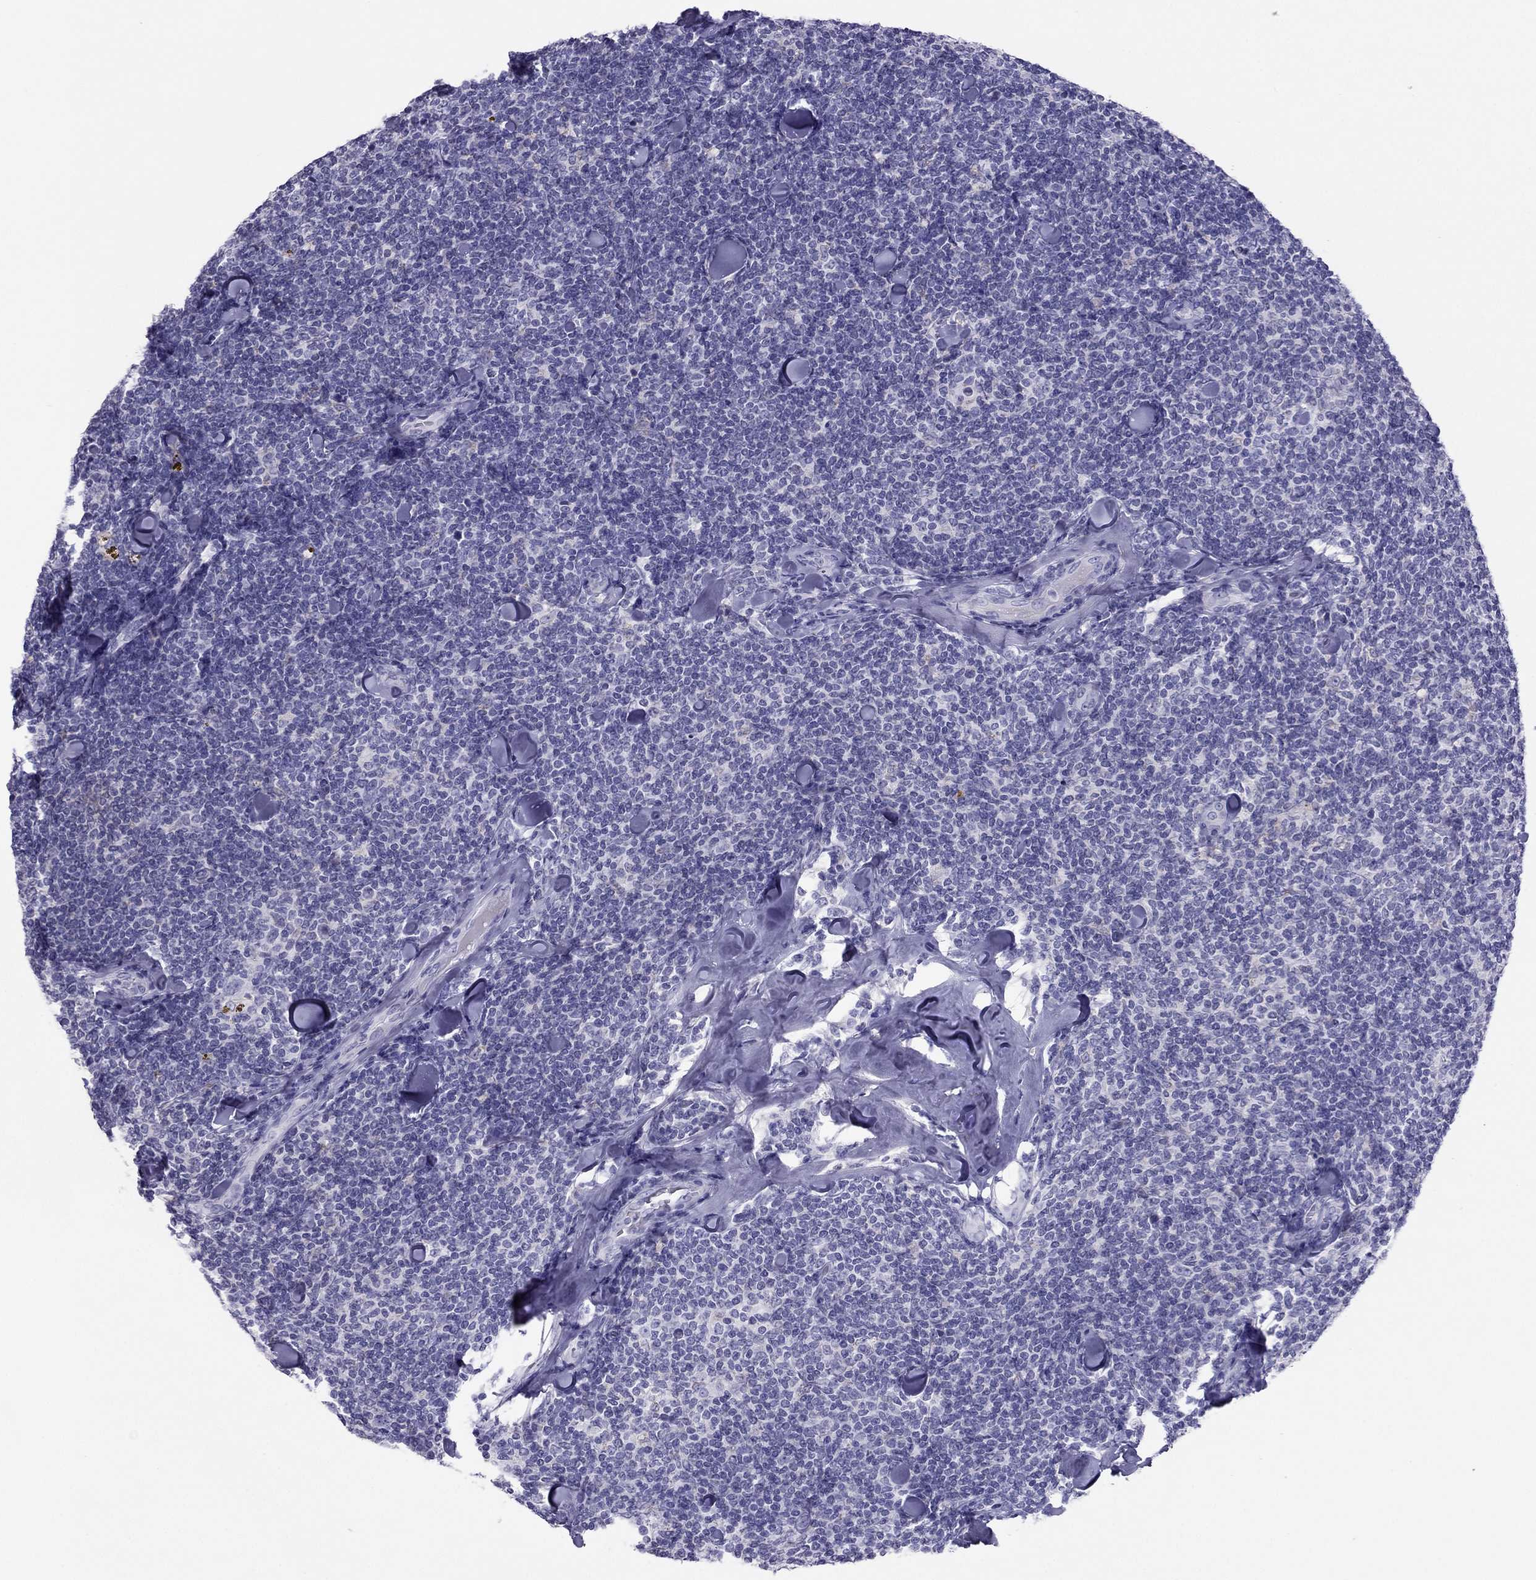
{"staining": {"intensity": "negative", "quantity": "none", "location": "none"}, "tissue": "lymphoma", "cell_type": "Tumor cells", "image_type": "cancer", "snomed": [{"axis": "morphology", "description": "Malignant lymphoma, non-Hodgkin's type, Low grade"}, {"axis": "topography", "description": "Lymph node"}], "caption": "Tumor cells show no significant staining in malignant lymphoma, non-Hodgkin's type (low-grade).", "gene": "MAEL", "patient": {"sex": "female", "age": 56}}